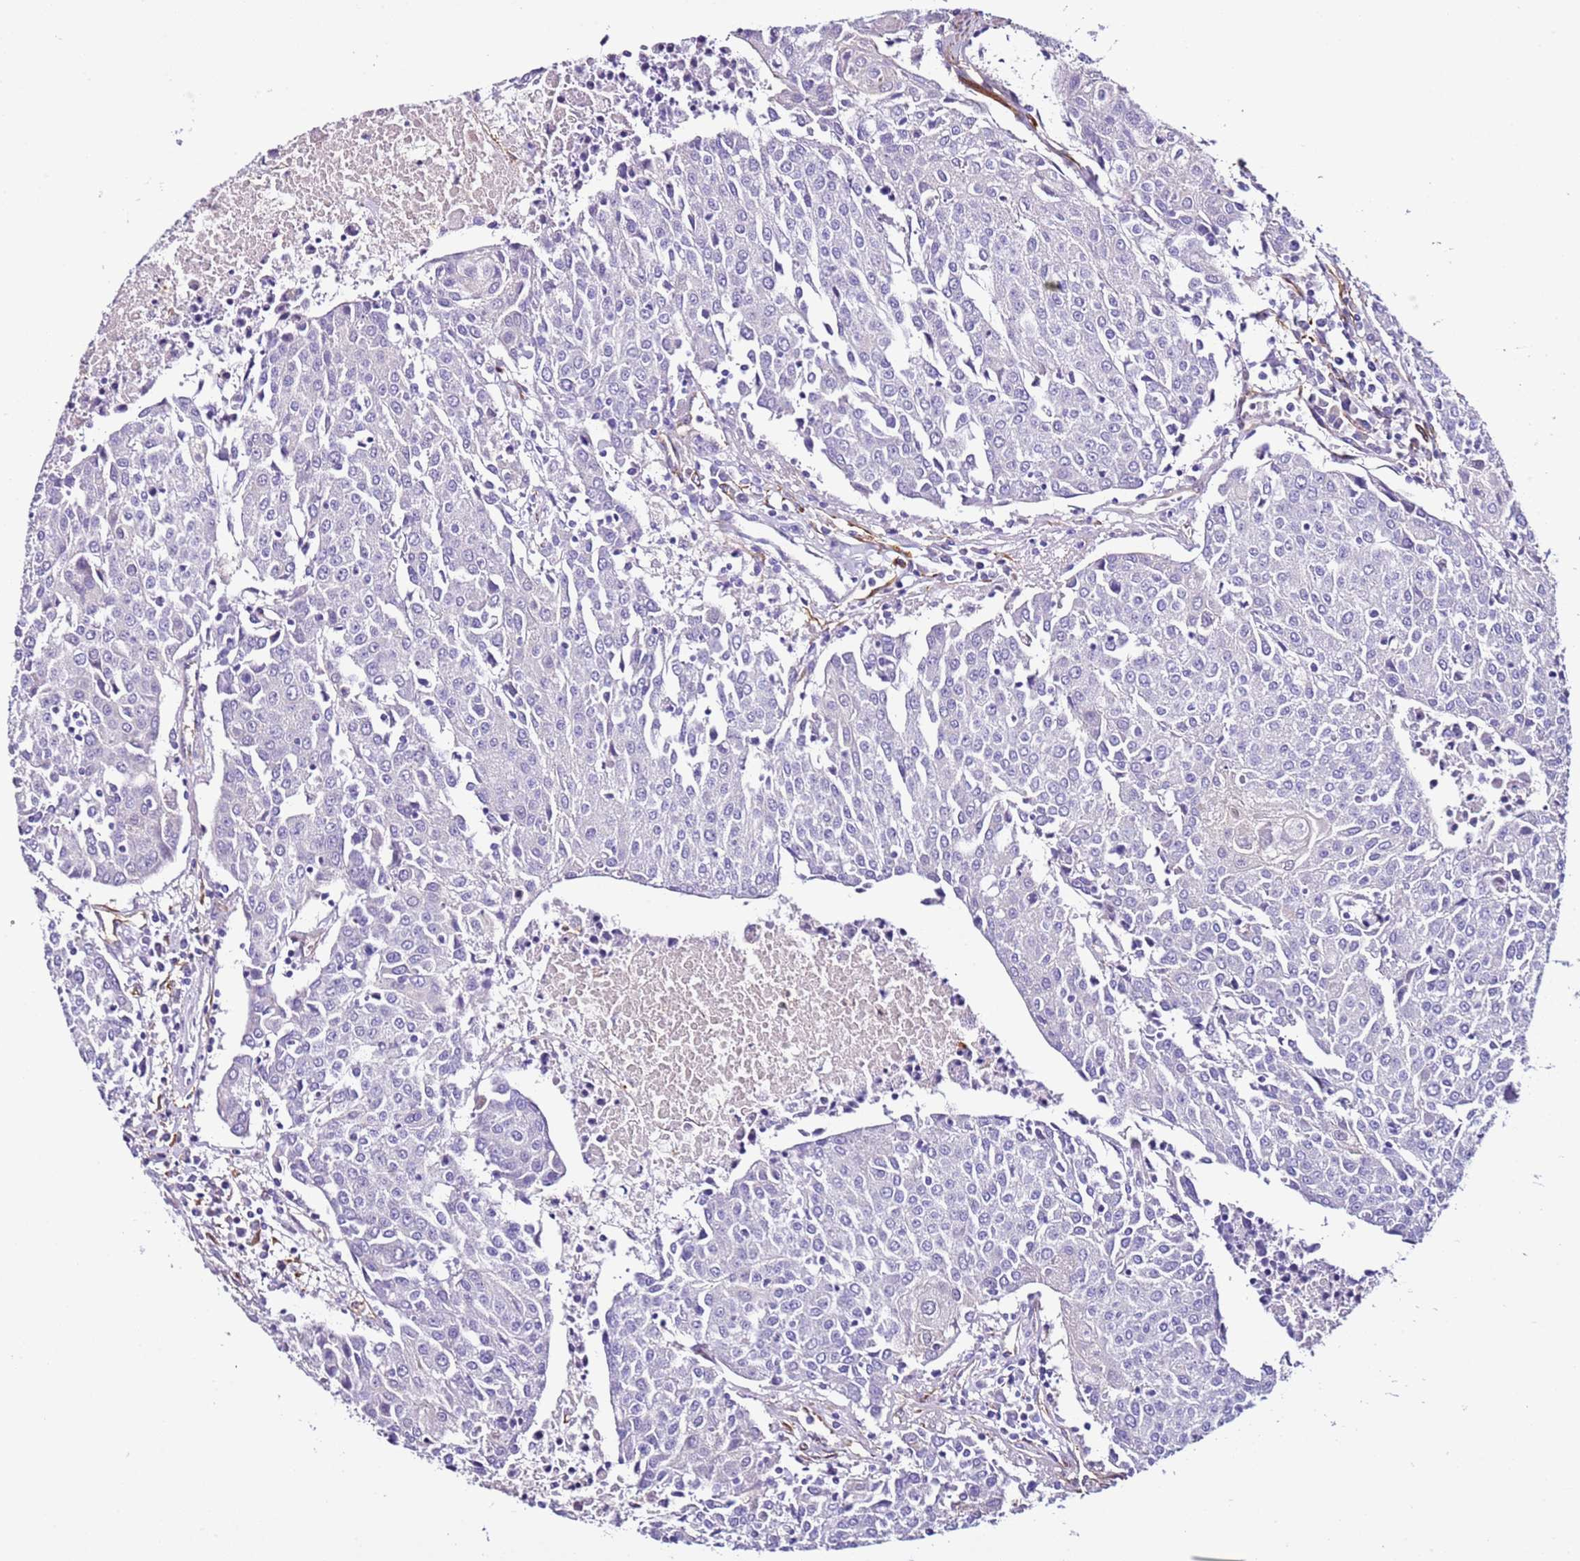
{"staining": {"intensity": "negative", "quantity": "none", "location": "none"}, "tissue": "urothelial cancer", "cell_type": "Tumor cells", "image_type": "cancer", "snomed": [{"axis": "morphology", "description": "Urothelial carcinoma, High grade"}, {"axis": "topography", "description": "Urinary bladder"}], "caption": "An image of urothelial cancer stained for a protein reveals no brown staining in tumor cells.", "gene": "FAM174C", "patient": {"sex": "female", "age": 85}}